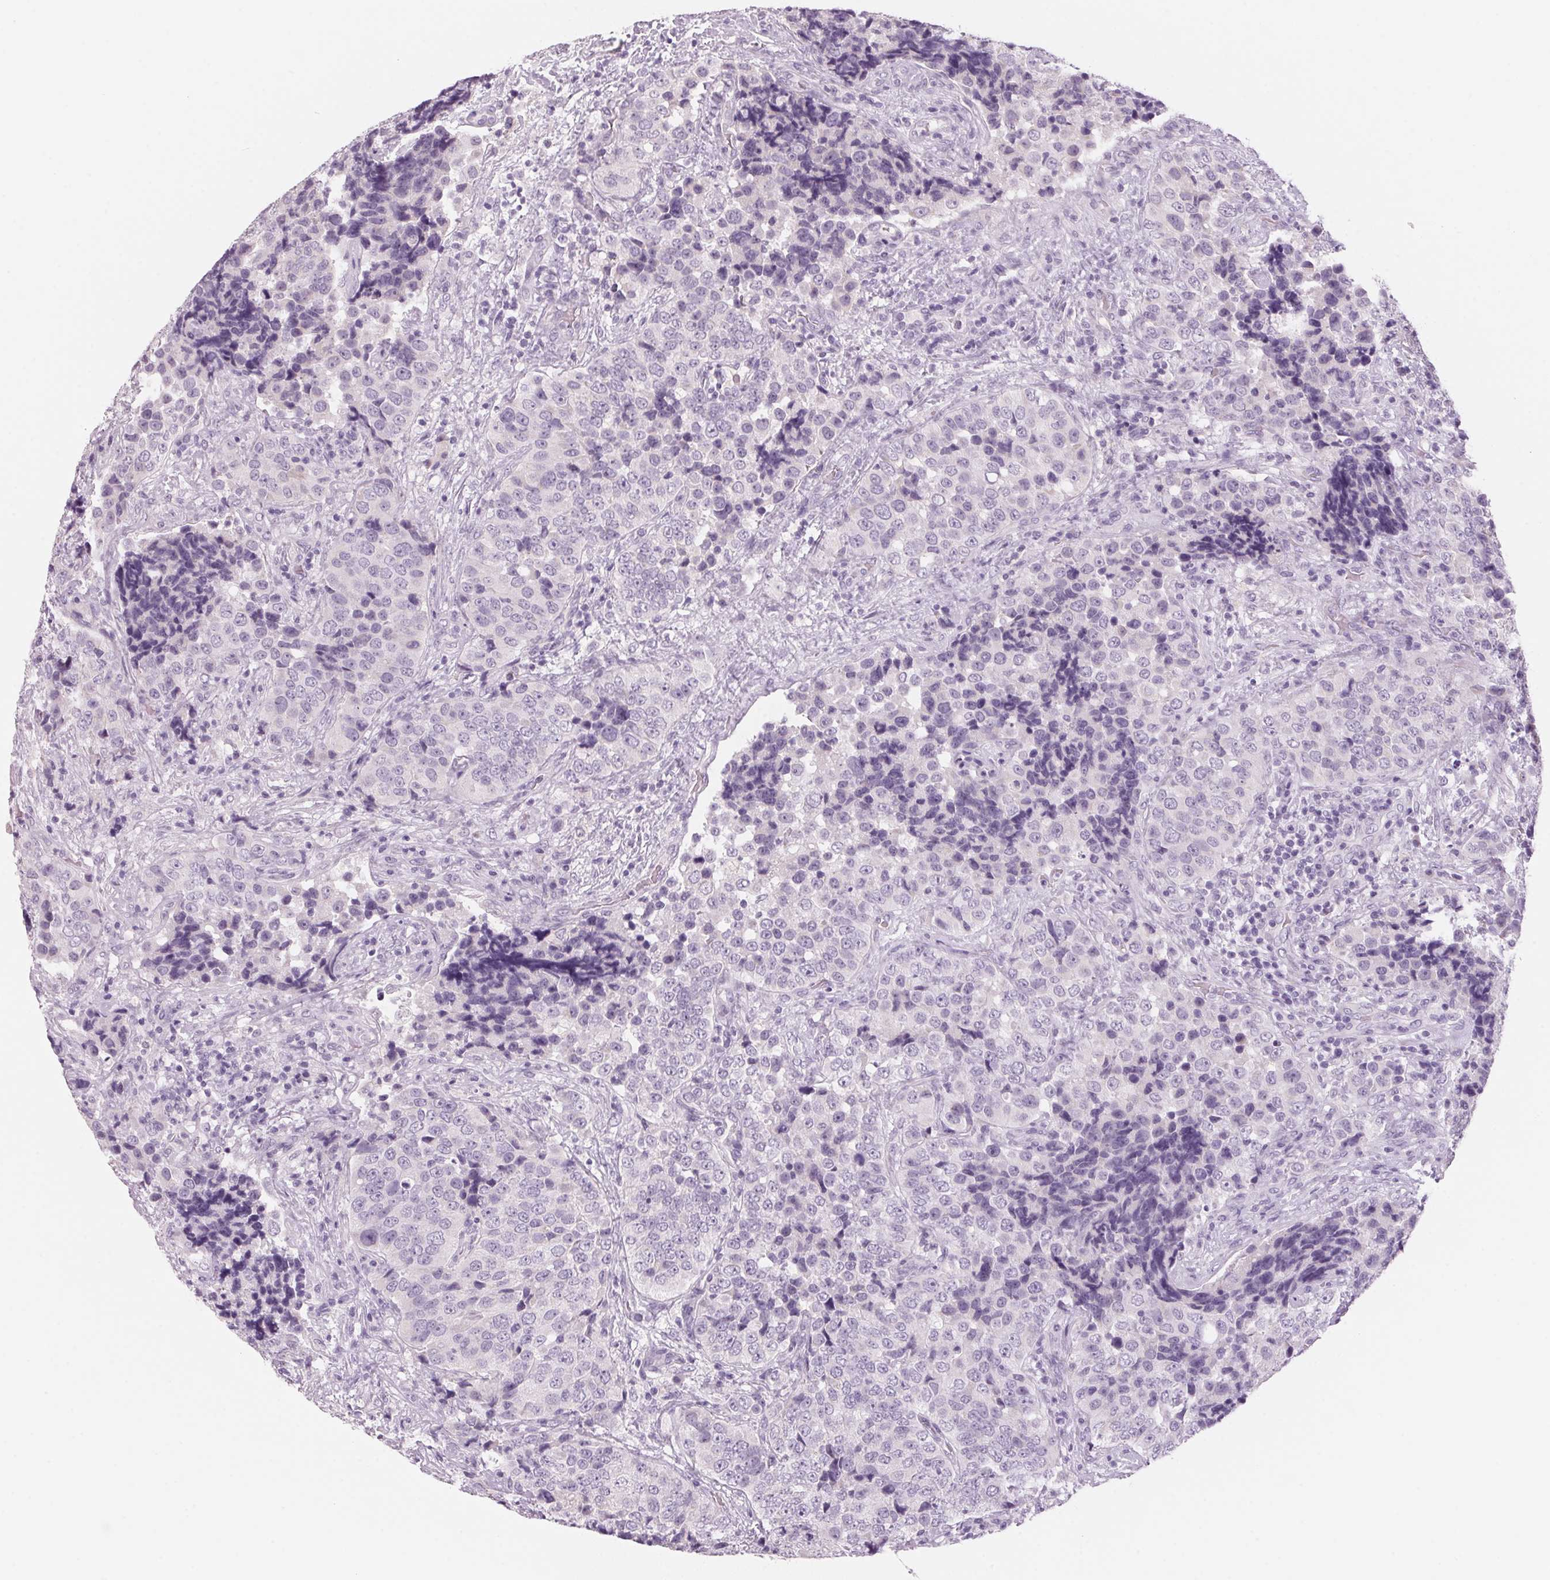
{"staining": {"intensity": "negative", "quantity": "none", "location": "none"}, "tissue": "urothelial cancer", "cell_type": "Tumor cells", "image_type": "cancer", "snomed": [{"axis": "morphology", "description": "Urothelial carcinoma, NOS"}, {"axis": "topography", "description": "Urinary bladder"}], "caption": "This is a image of immunohistochemistry (IHC) staining of urothelial cancer, which shows no expression in tumor cells.", "gene": "ADAM20", "patient": {"sex": "male", "age": 52}}